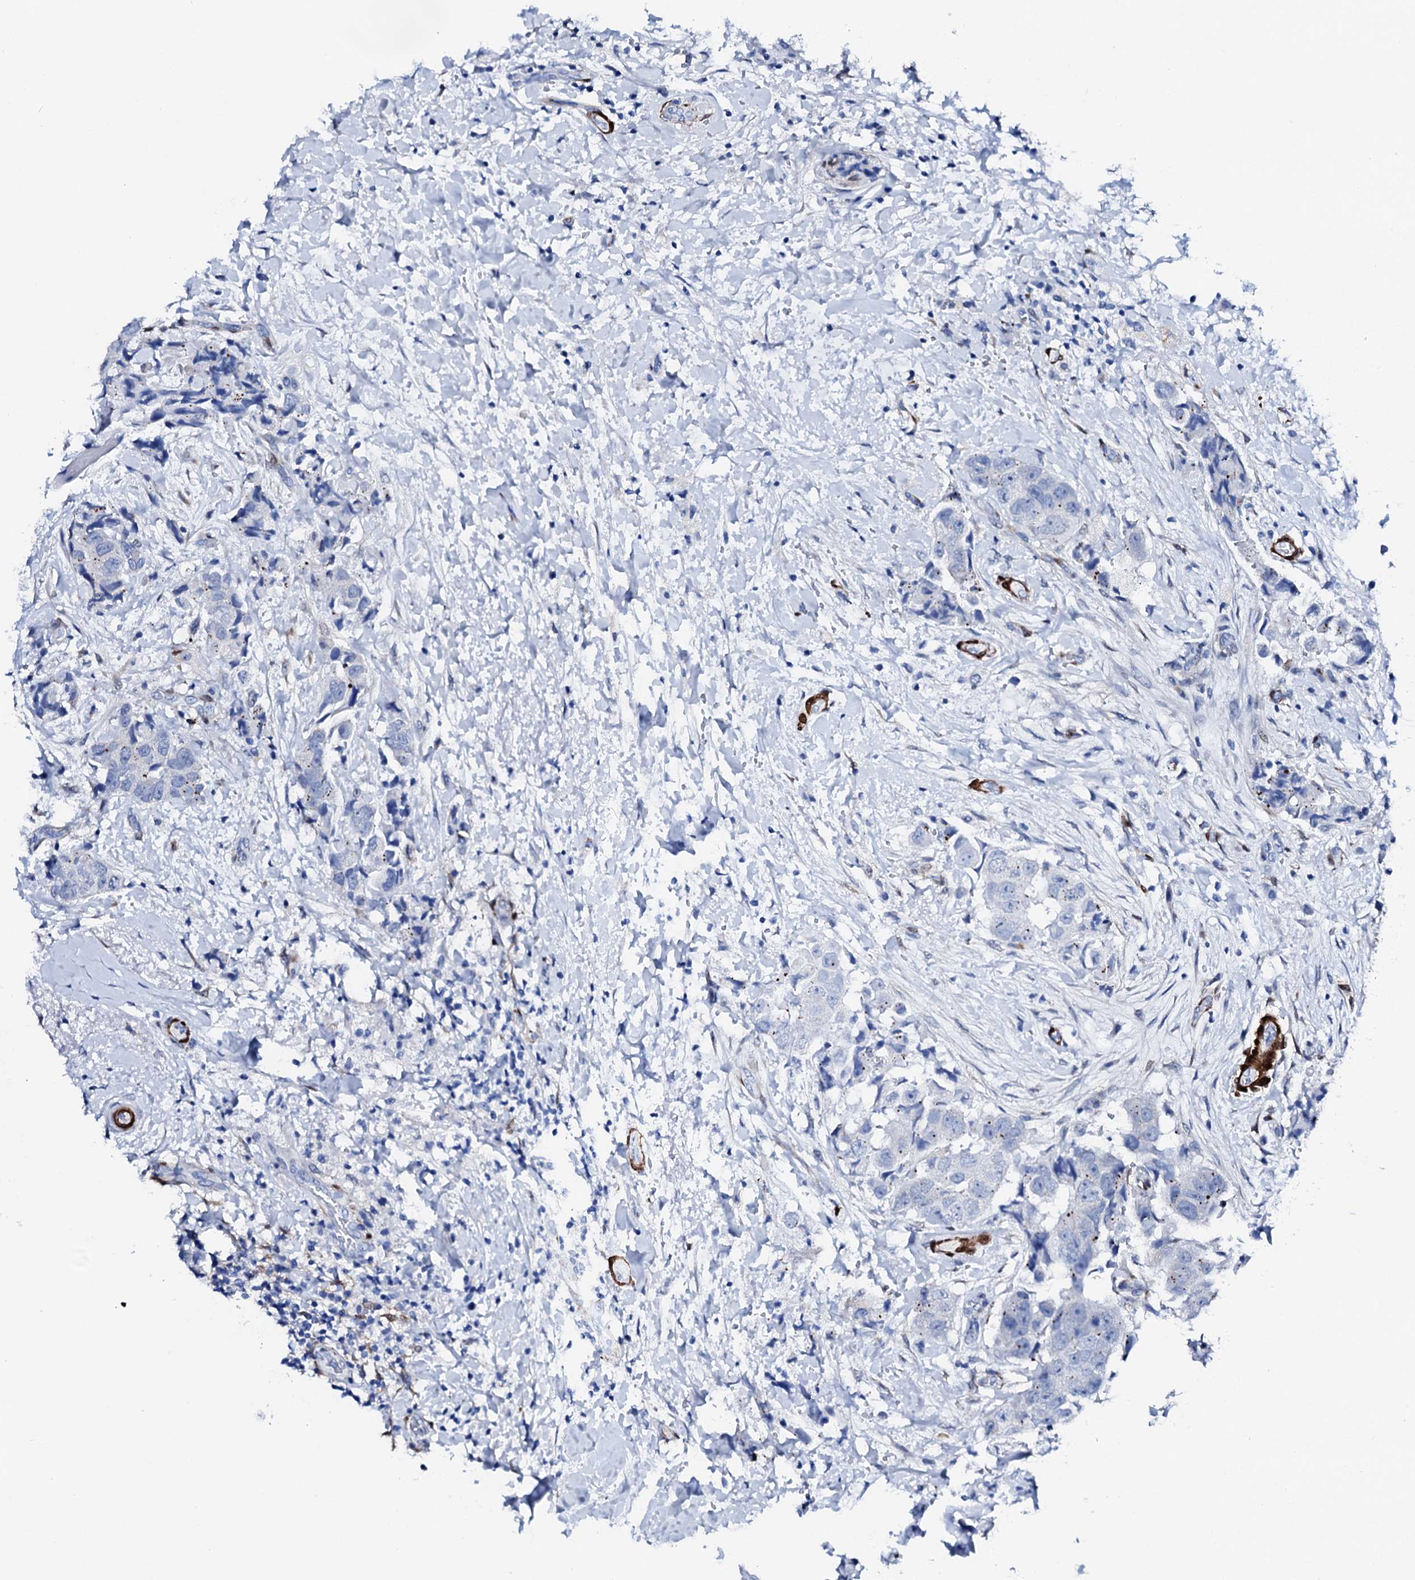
{"staining": {"intensity": "negative", "quantity": "none", "location": "none"}, "tissue": "breast cancer", "cell_type": "Tumor cells", "image_type": "cancer", "snomed": [{"axis": "morphology", "description": "Normal tissue, NOS"}, {"axis": "morphology", "description": "Duct carcinoma"}, {"axis": "topography", "description": "Breast"}], "caption": "There is no significant expression in tumor cells of breast invasive ductal carcinoma.", "gene": "NRIP2", "patient": {"sex": "female", "age": 62}}